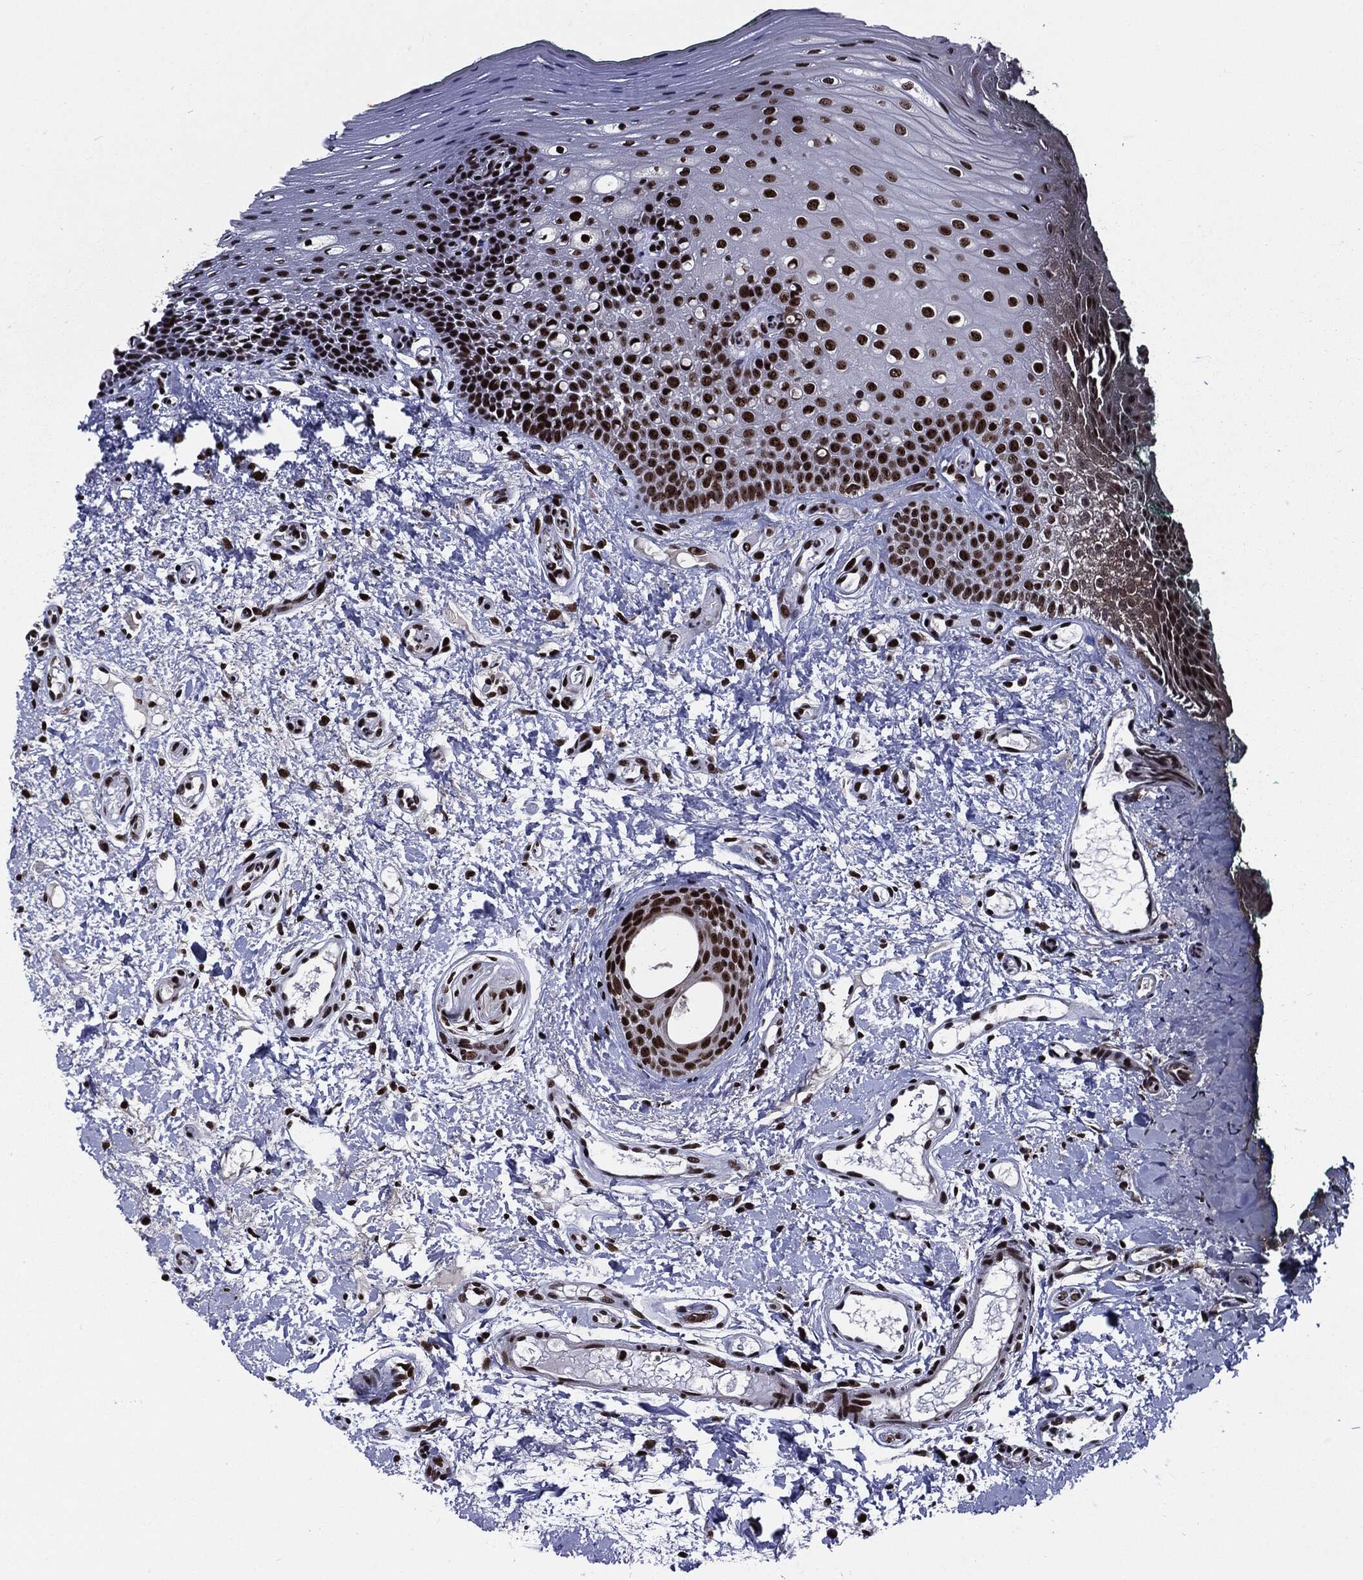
{"staining": {"intensity": "strong", "quantity": ">75%", "location": "nuclear"}, "tissue": "oral mucosa", "cell_type": "Squamous epithelial cells", "image_type": "normal", "snomed": [{"axis": "morphology", "description": "Normal tissue, NOS"}, {"axis": "topography", "description": "Oral tissue"}], "caption": "A micrograph showing strong nuclear staining in about >75% of squamous epithelial cells in normal oral mucosa, as visualized by brown immunohistochemical staining.", "gene": "ZFP91", "patient": {"sex": "female", "age": 83}}